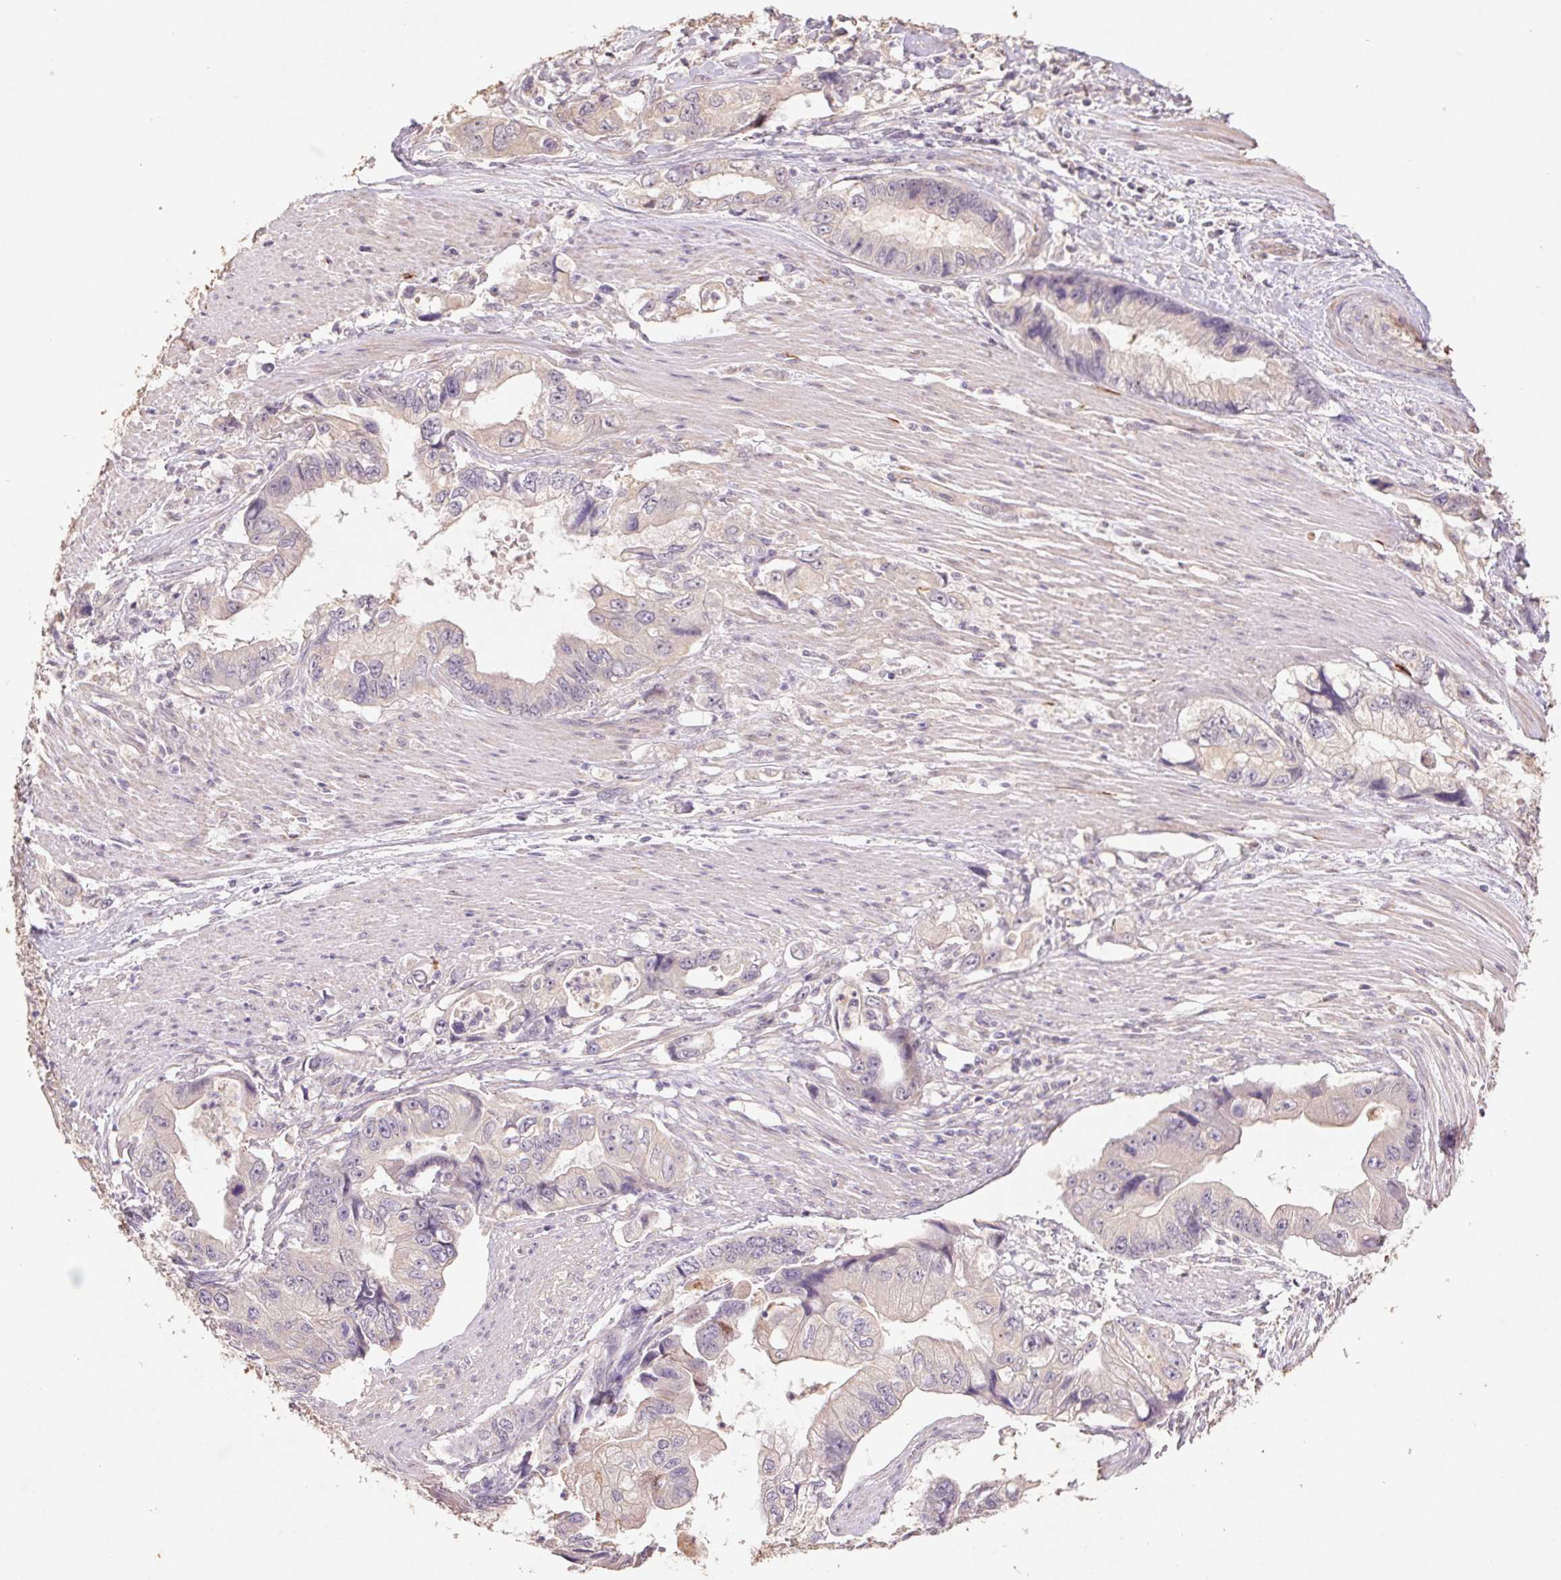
{"staining": {"intensity": "negative", "quantity": "none", "location": "none"}, "tissue": "stomach cancer", "cell_type": "Tumor cells", "image_type": "cancer", "snomed": [{"axis": "morphology", "description": "Adenocarcinoma, NOS"}, {"axis": "topography", "description": "Pancreas"}, {"axis": "topography", "description": "Stomach, upper"}], "caption": "Immunohistochemistry (IHC) histopathology image of stomach cancer (adenocarcinoma) stained for a protein (brown), which exhibits no staining in tumor cells.", "gene": "GRM2", "patient": {"sex": "male", "age": 77}}